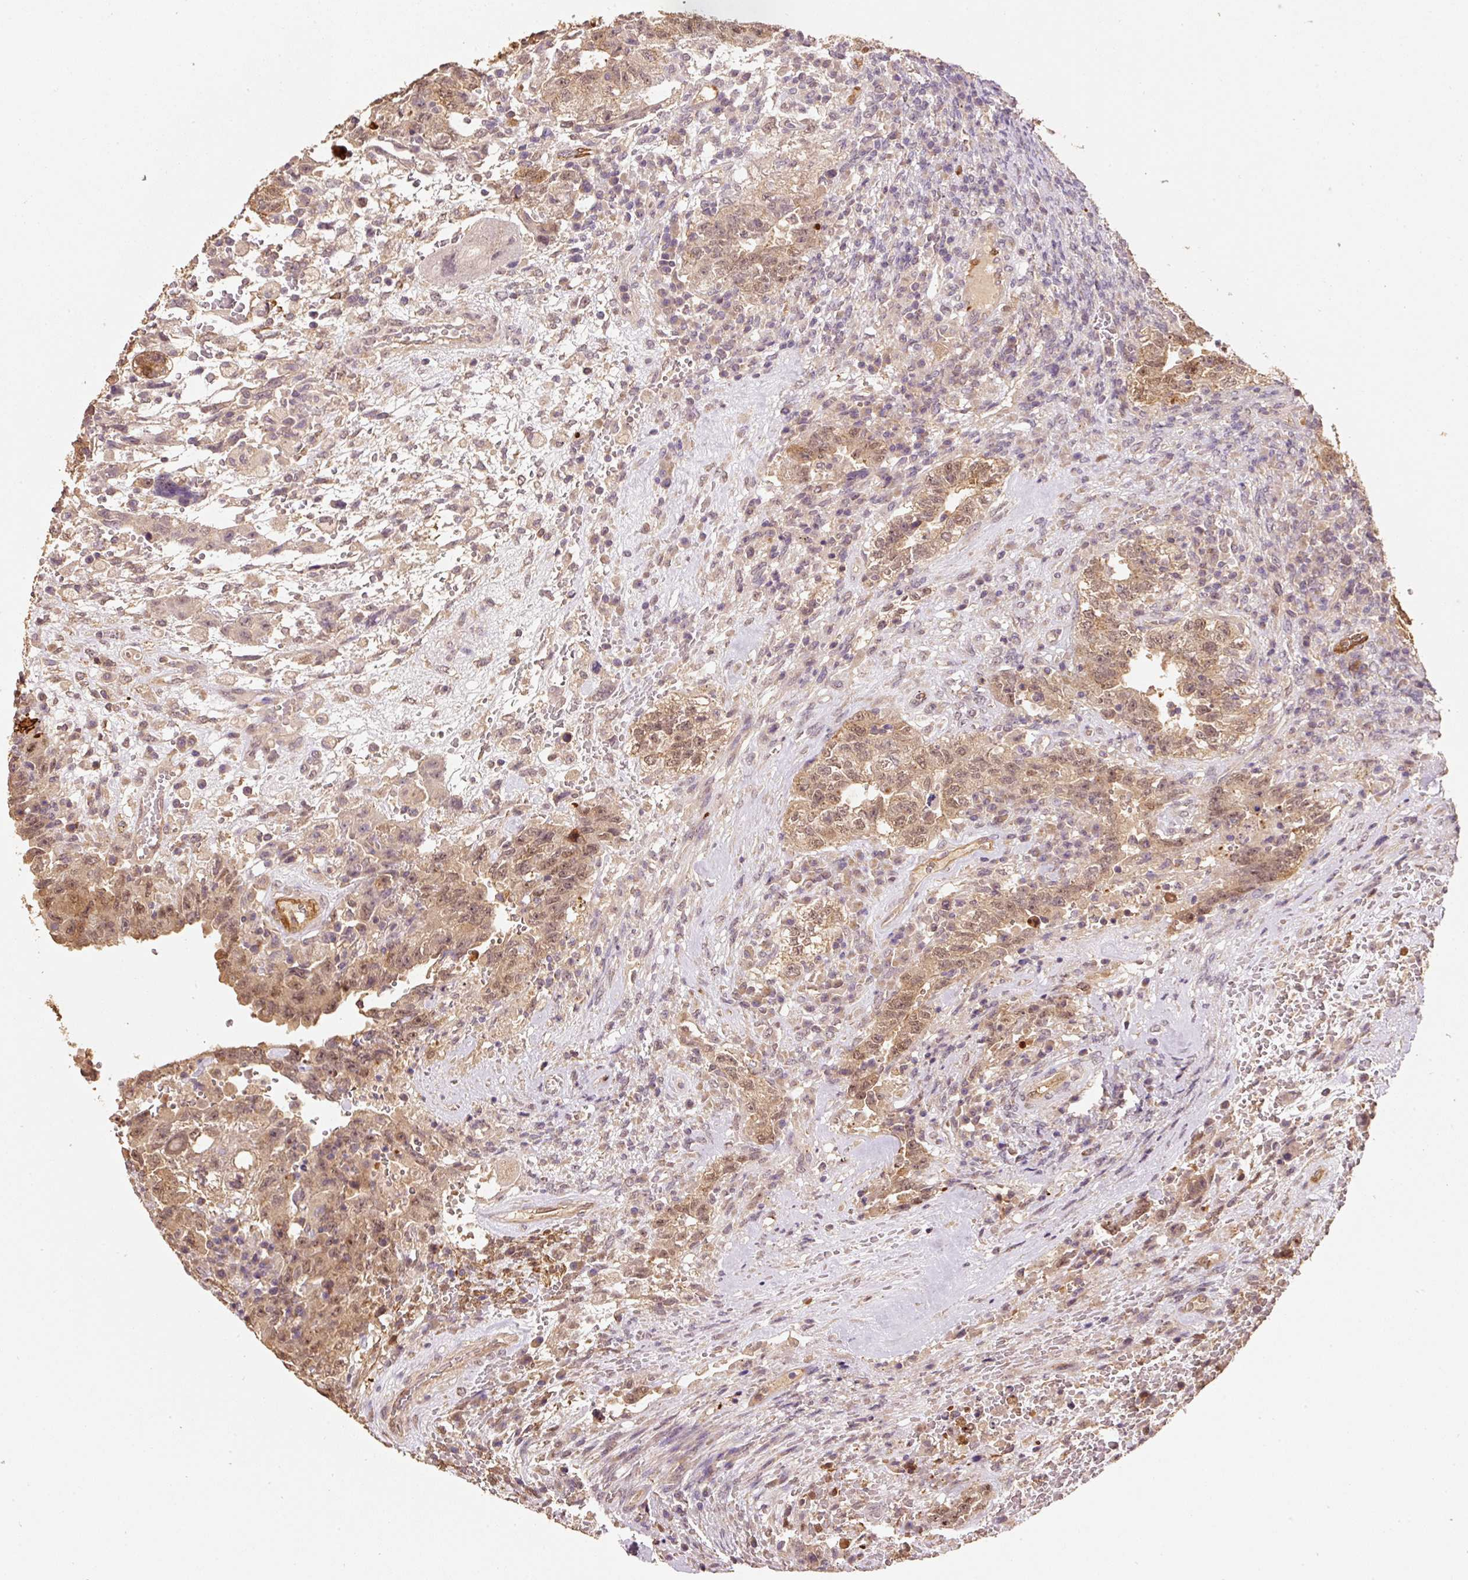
{"staining": {"intensity": "moderate", "quantity": ">75%", "location": "cytoplasmic/membranous,nuclear"}, "tissue": "testis cancer", "cell_type": "Tumor cells", "image_type": "cancer", "snomed": [{"axis": "morphology", "description": "Carcinoma, Embryonal, NOS"}, {"axis": "topography", "description": "Testis"}], "caption": "A brown stain labels moderate cytoplasmic/membranous and nuclear positivity of a protein in human testis cancer tumor cells. The protein is stained brown, and the nuclei are stained in blue (DAB IHC with brightfield microscopy, high magnification).", "gene": "HERC2", "patient": {"sex": "male", "age": 26}}